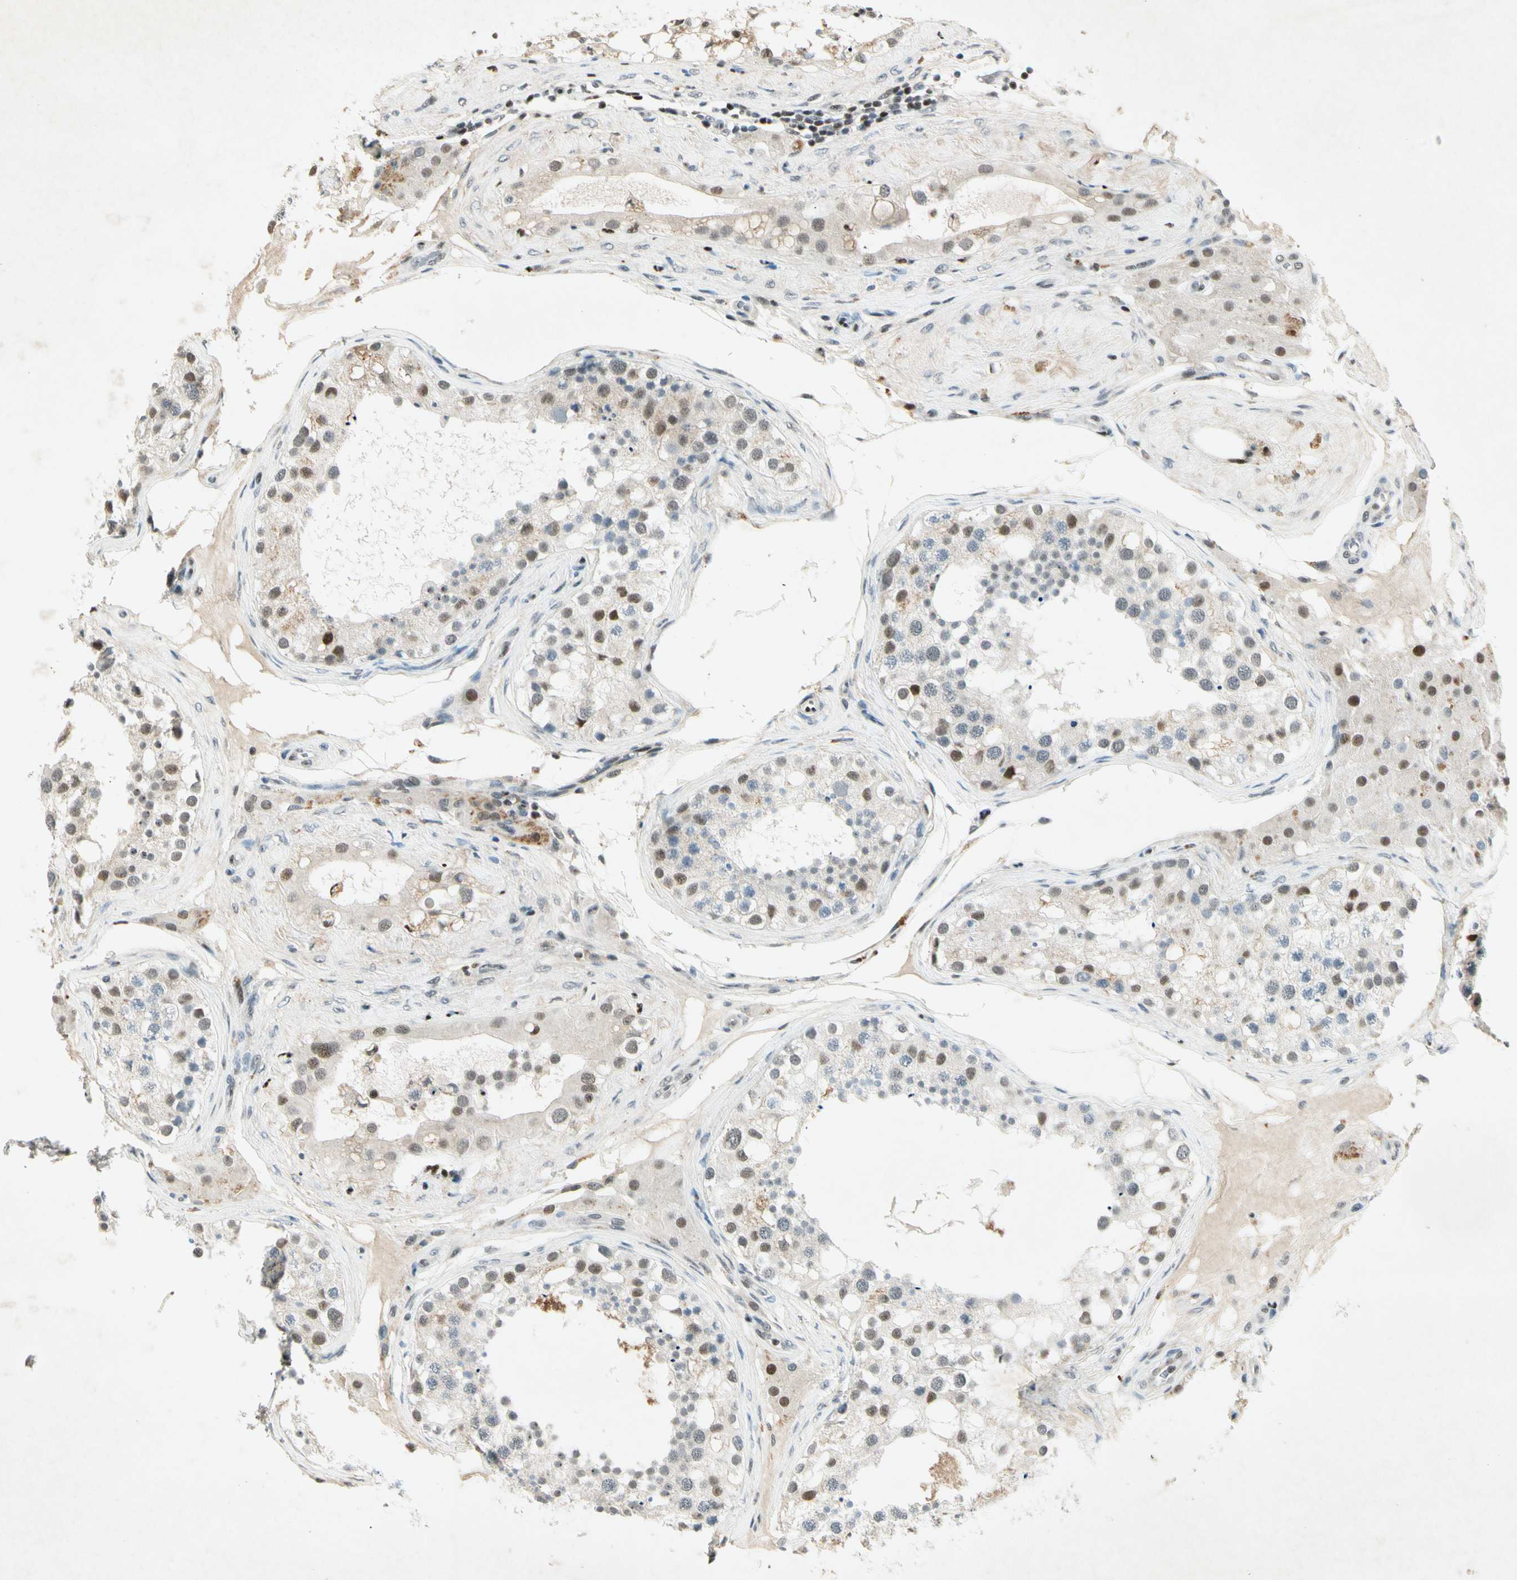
{"staining": {"intensity": "strong", "quantity": "<25%", "location": "nuclear"}, "tissue": "testis", "cell_type": "Cells in seminiferous ducts", "image_type": "normal", "snomed": [{"axis": "morphology", "description": "Normal tissue, NOS"}, {"axis": "topography", "description": "Testis"}], "caption": "An immunohistochemistry (IHC) image of normal tissue is shown. Protein staining in brown labels strong nuclear positivity in testis within cells in seminiferous ducts.", "gene": "RNF43", "patient": {"sex": "male", "age": 68}}